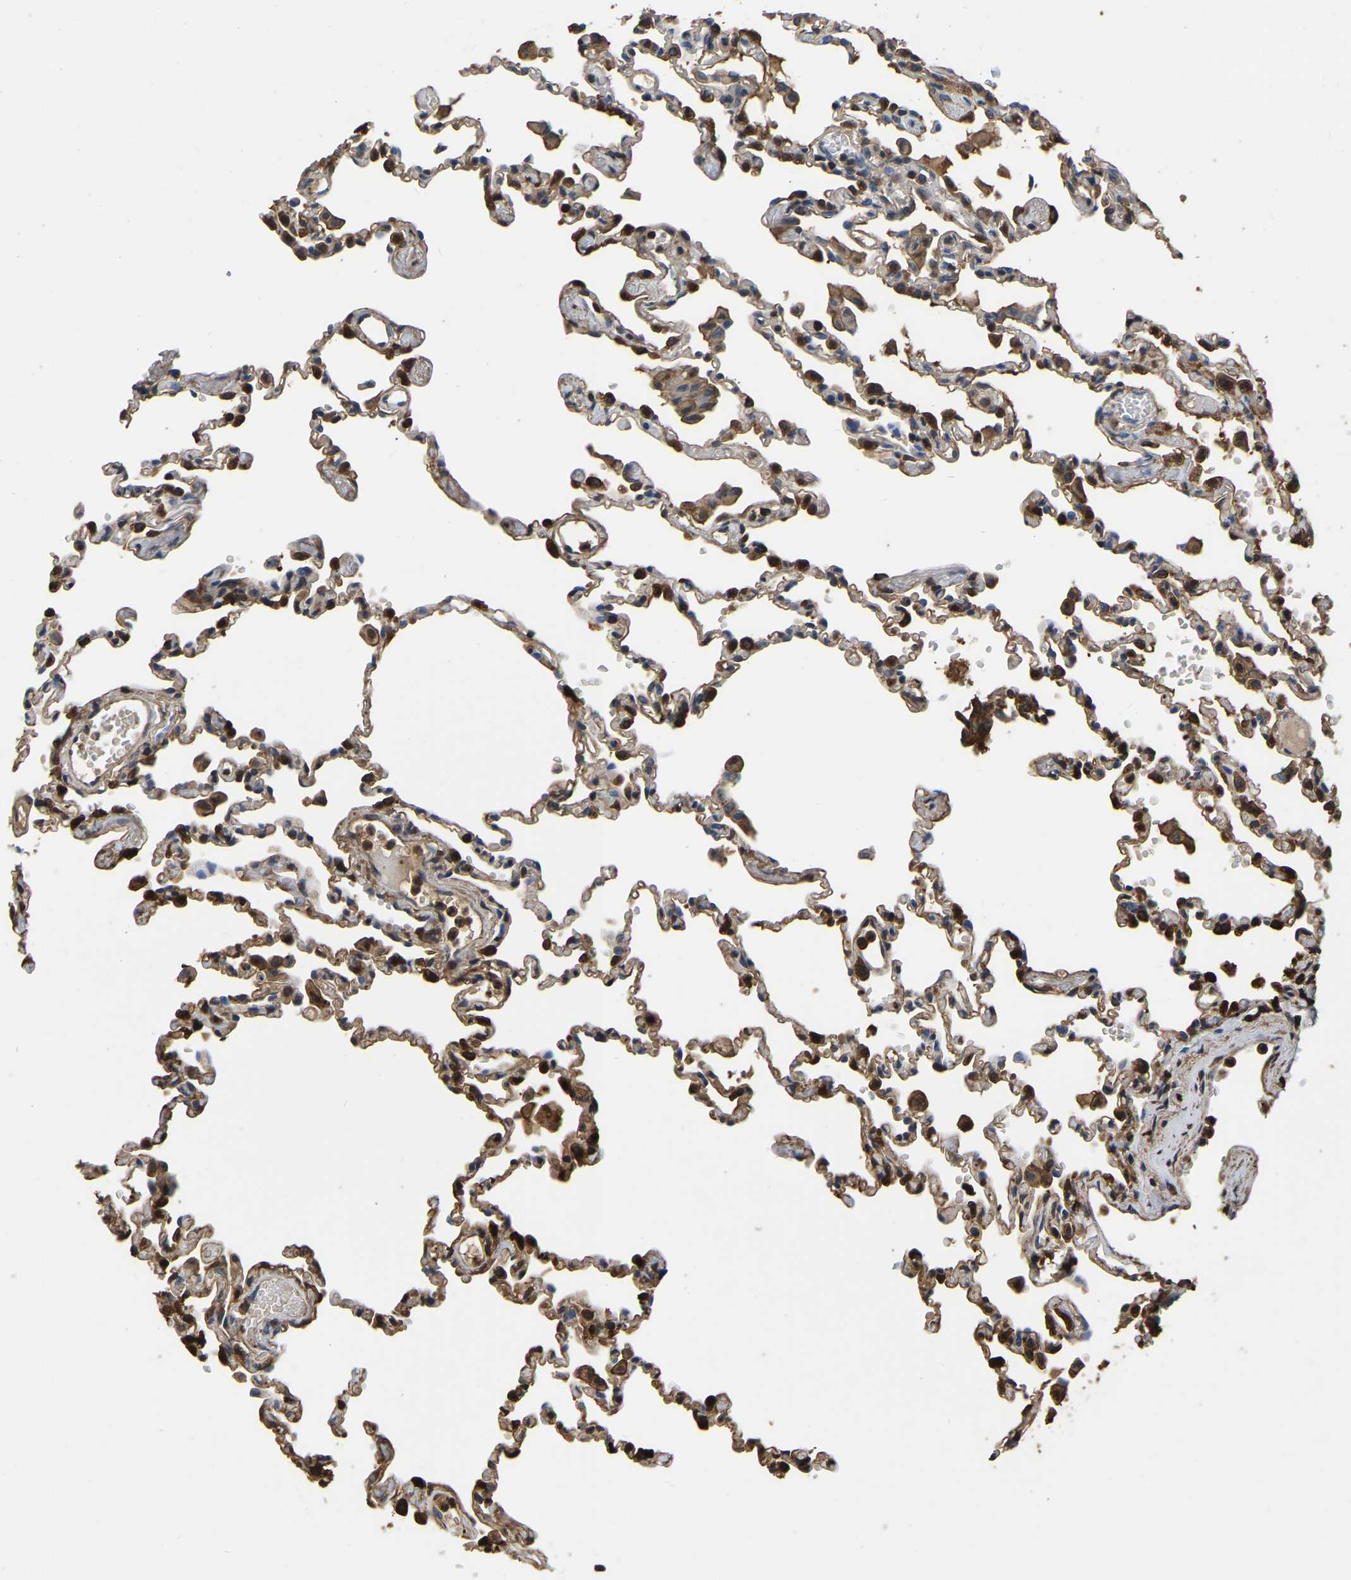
{"staining": {"intensity": "strong", "quantity": "25%-75%", "location": "cytoplasmic/membranous,nuclear"}, "tissue": "lung", "cell_type": "Alveolar cells", "image_type": "normal", "snomed": [{"axis": "morphology", "description": "Normal tissue, NOS"}, {"axis": "topography", "description": "Bronchus"}, {"axis": "topography", "description": "Lung"}], "caption": "IHC (DAB) staining of normal lung exhibits strong cytoplasmic/membranous,nuclear protein positivity in about 25%-75% of alveolar cells.", "gene": "LDHB", "patient": {"sex": "female", "age": 49}}